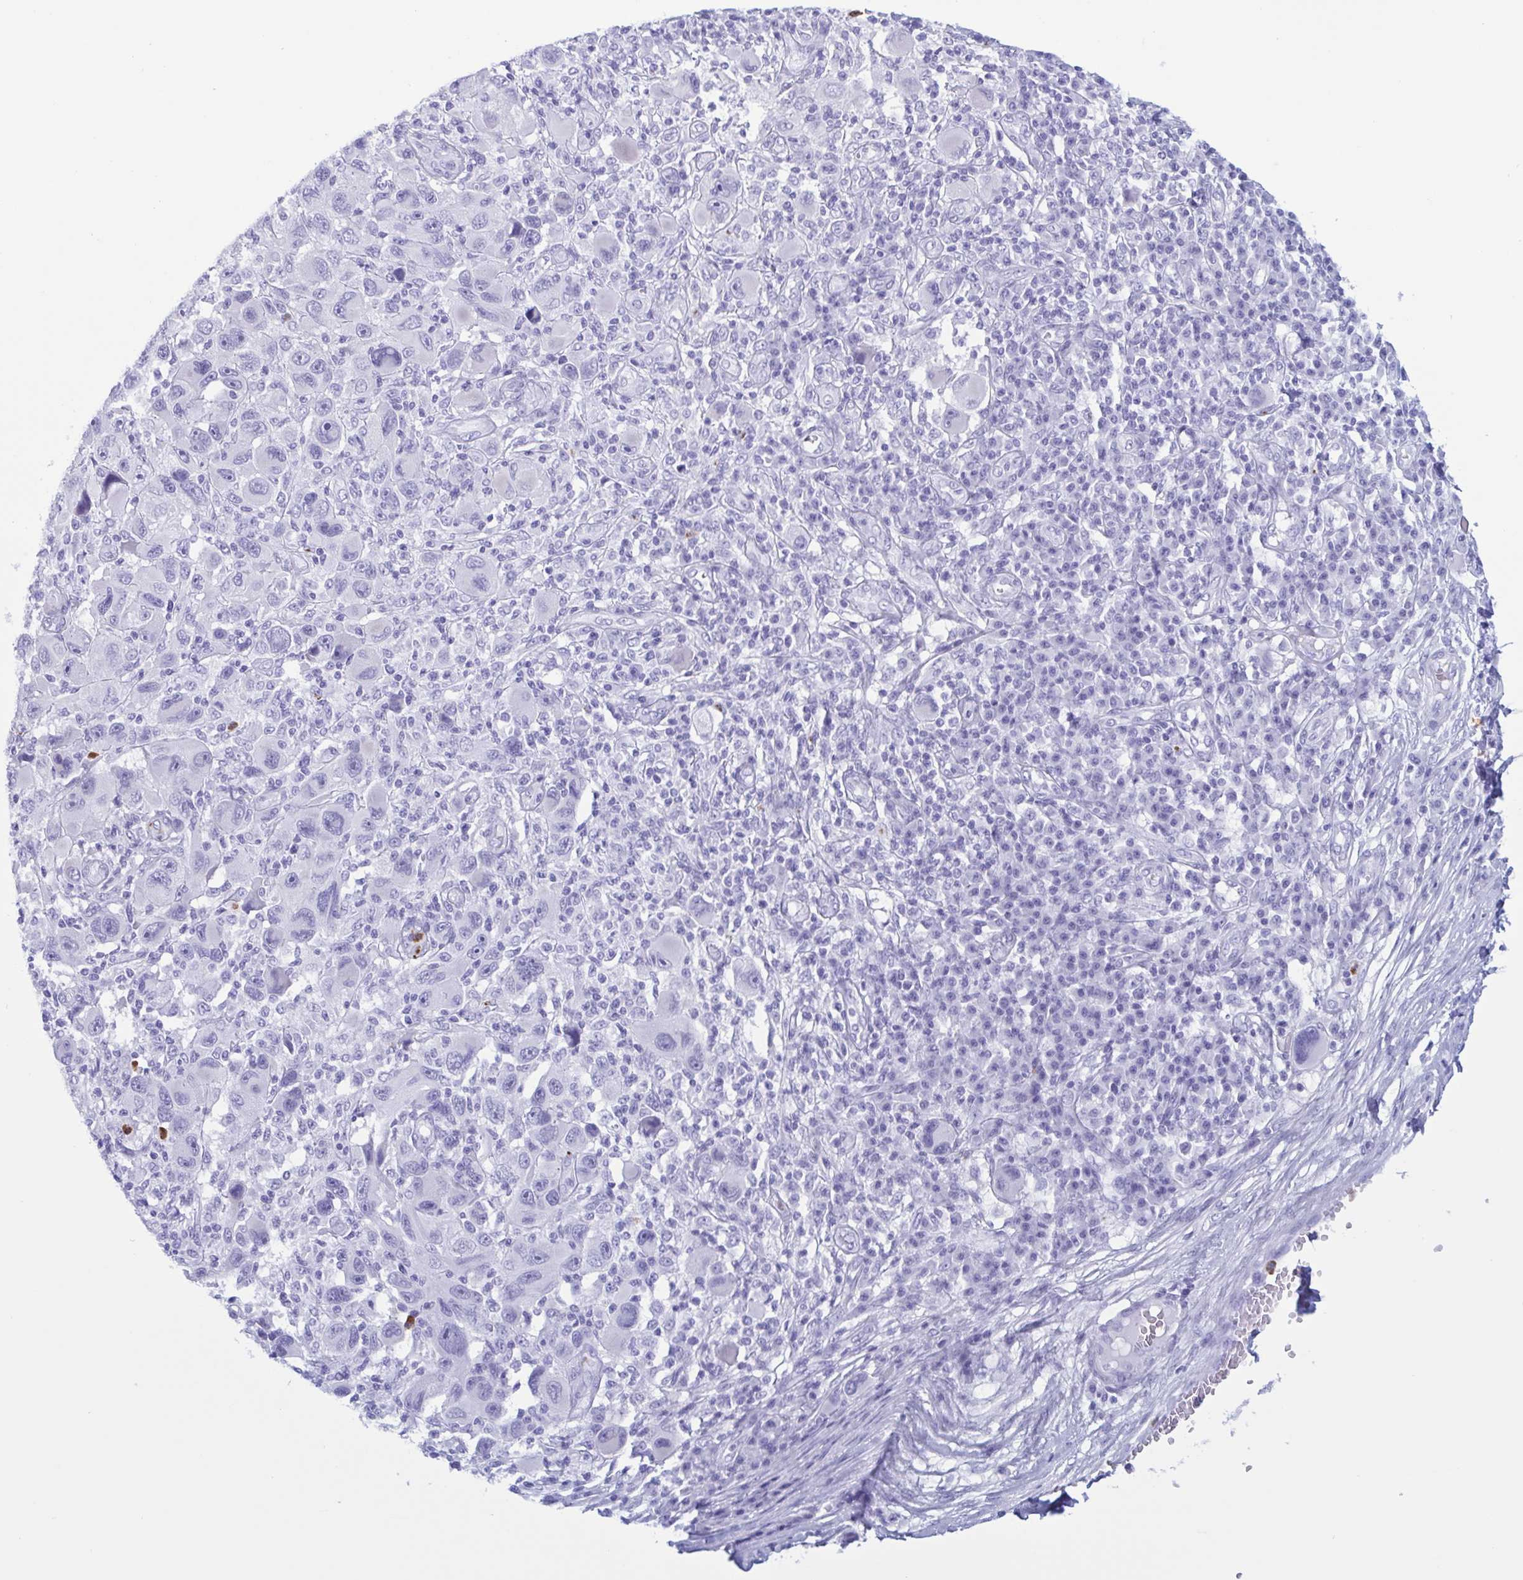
{"staining": {"intensity": "negative", "quantity": "none", "location": "none"}, "tissue": "melanoma", "cell_type": "Tumor cells", "image_type": "cancer", "snomed": [{"axis": "morphology", "description": "Malignant melanoma, NOS"}, {"axis": "topography", "description": "Skin"}], "caption": "This histopathology image is of malignant melanoma stained with IHC to label a protein in brown with the nuclei are counter-stained blue. There is no staining in tumor cells.", "gene": "LTF", "patient": {"sex": "male", "age": 53}}